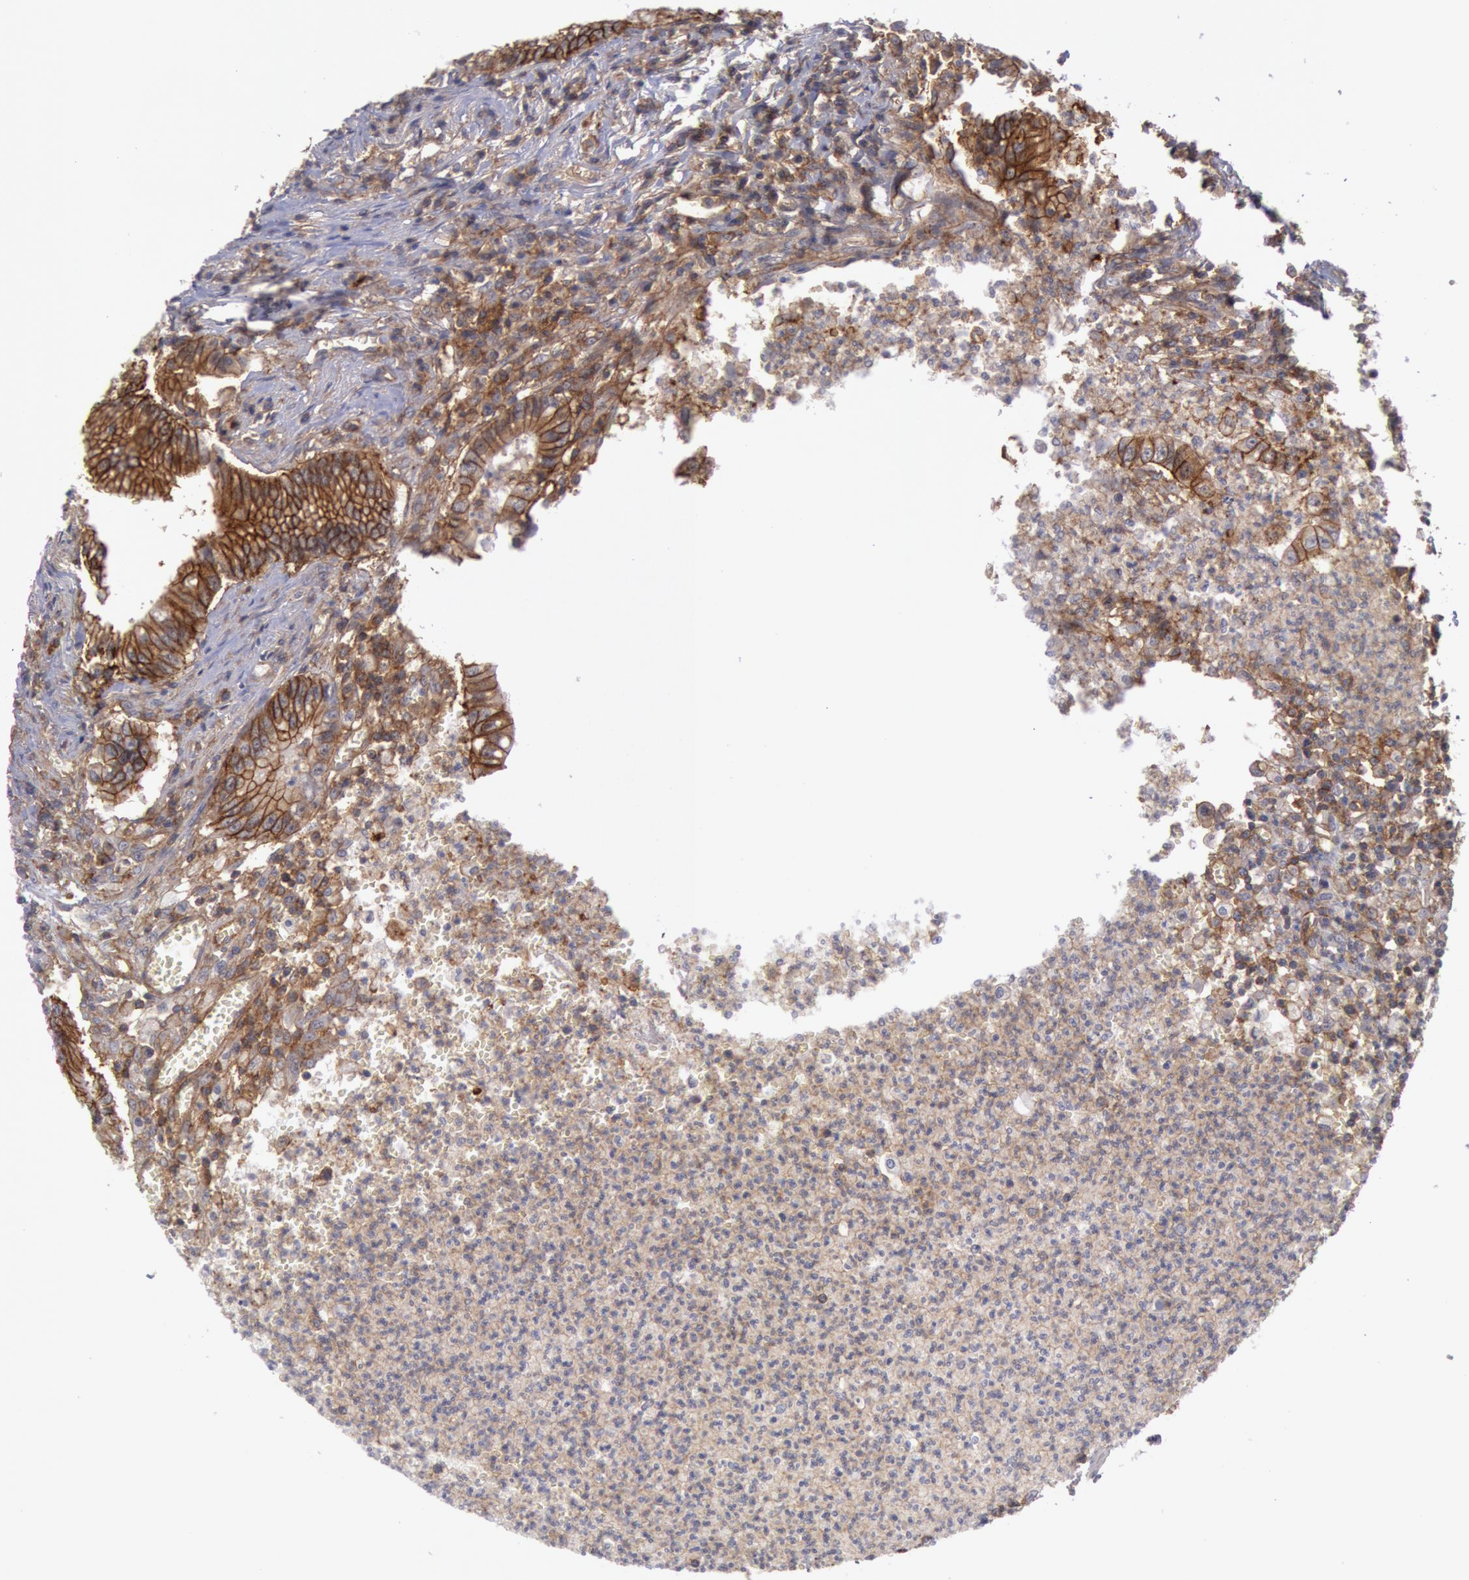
{"staining": {"intensity": "strong", "quantity": ">75%", "location": "cytoplasmic/membranous"}, "tissue": "colorectal cancer", "cell_type": "Tumor cells", "image_type": "cancer", "snomed": [{"axis": "morphology", "description": "Adenocarcinoma, NOS"}, {"axis": "topography", "description": "Rectum"}], "caption": "DAB (3,3'-diaminobenzidine) immunohistochemical staining of human colorectal cancer (adenocarcinoma) exhibits strong cytoplasmic/membranous protein staining in approximately >75% of tumor cells.", "gene": "STX4", "patient": {"sex": "female", "age": 81}}